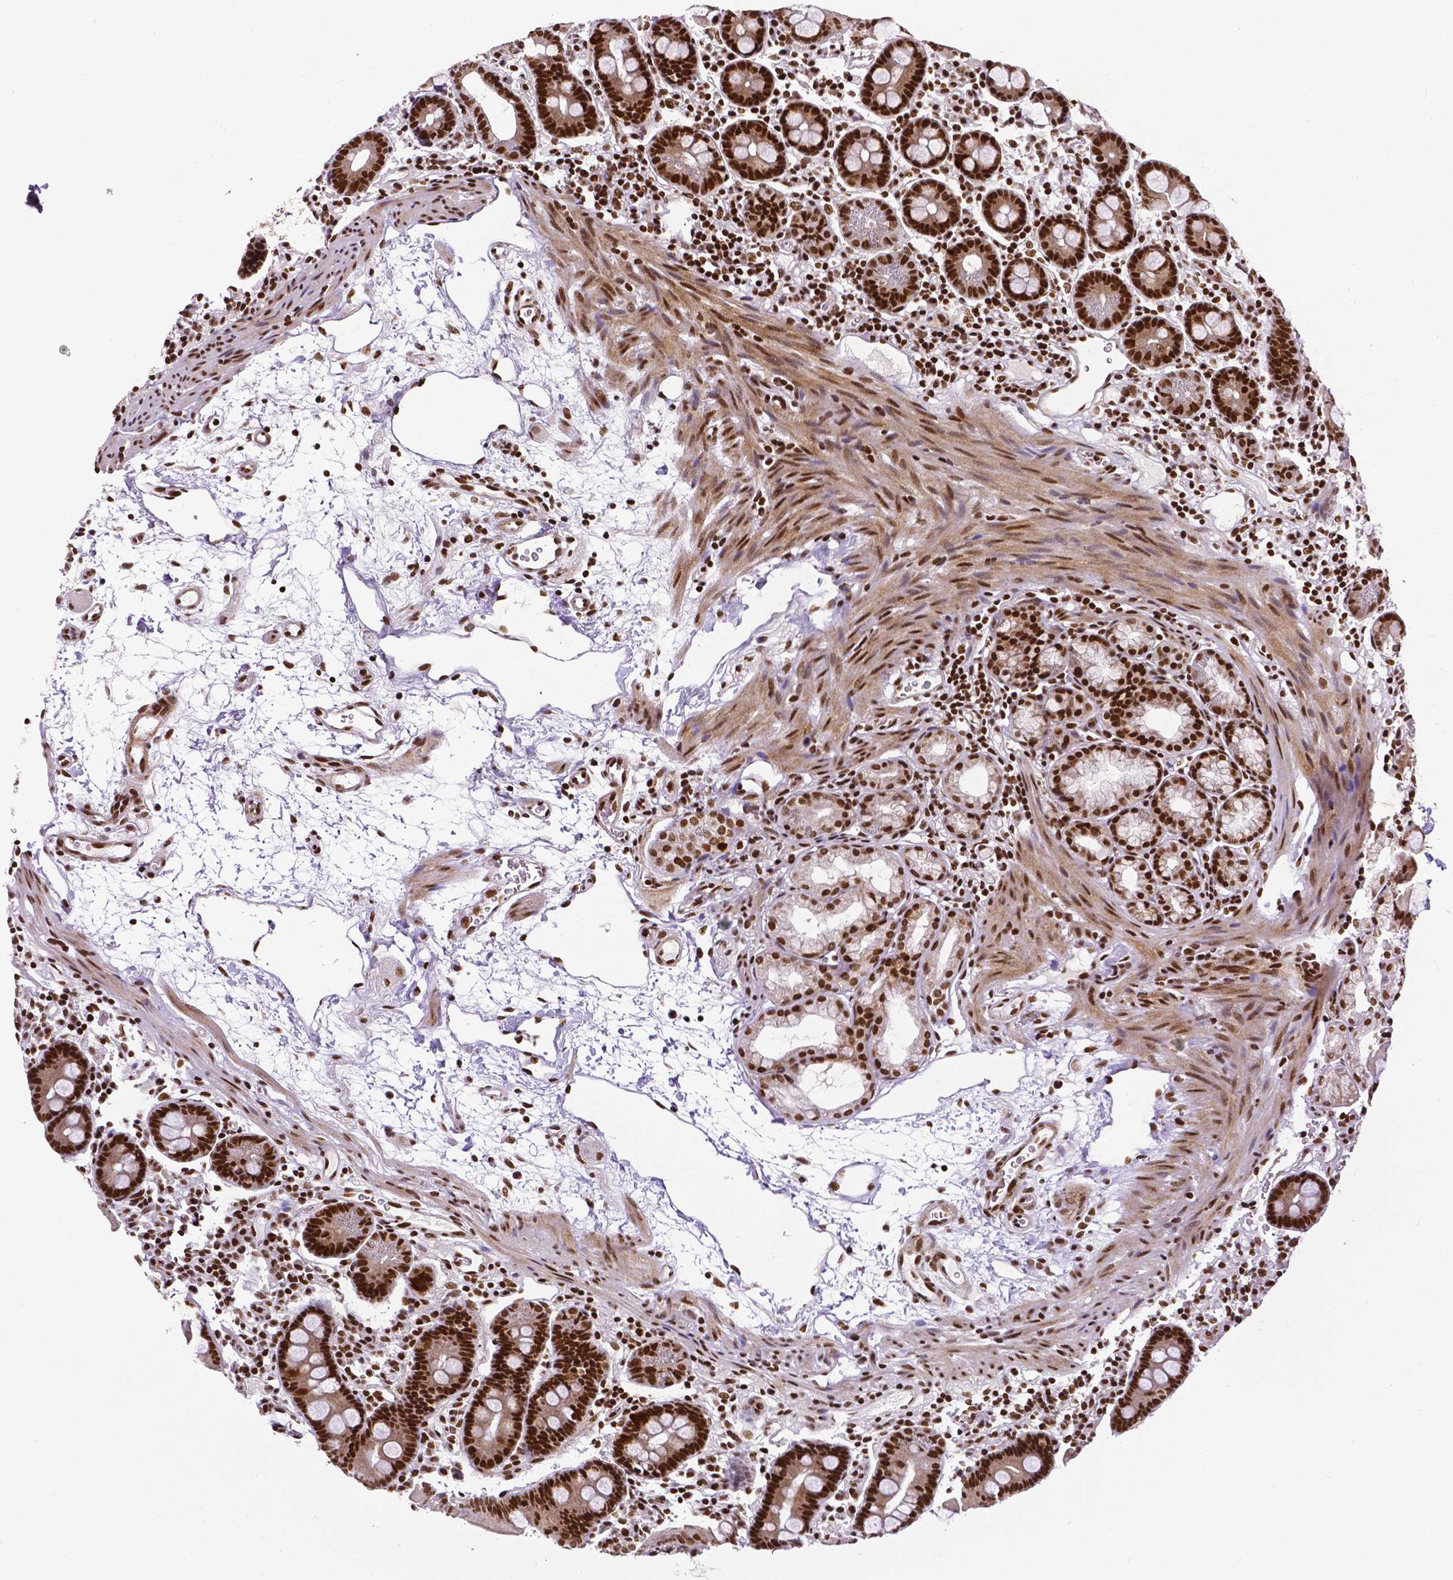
{"staining": {"intensity": "strong", "quantity": ">75%", "location": "nuclear"}, "tissue": "duodenum", "cell_type": "Glandular cells", "image_type": "normal", "snomed": [{"axis": "morphology", "description": "Normal tissue, NOS"}, {"axis": "topography", "description": "Pancreas"}, {"axis": "topography", "description": "Duodenum"}], "caption": "Immunohistochemistry (IHC) of benign duodenum reveals high levels of strong nuclear staining in about >75% of glandular cells. (brown staining indicates protein expression, while blue staining denotes nuclei).", "gene": "CTCF", "patient": {"sex": "male", "age": 59}}